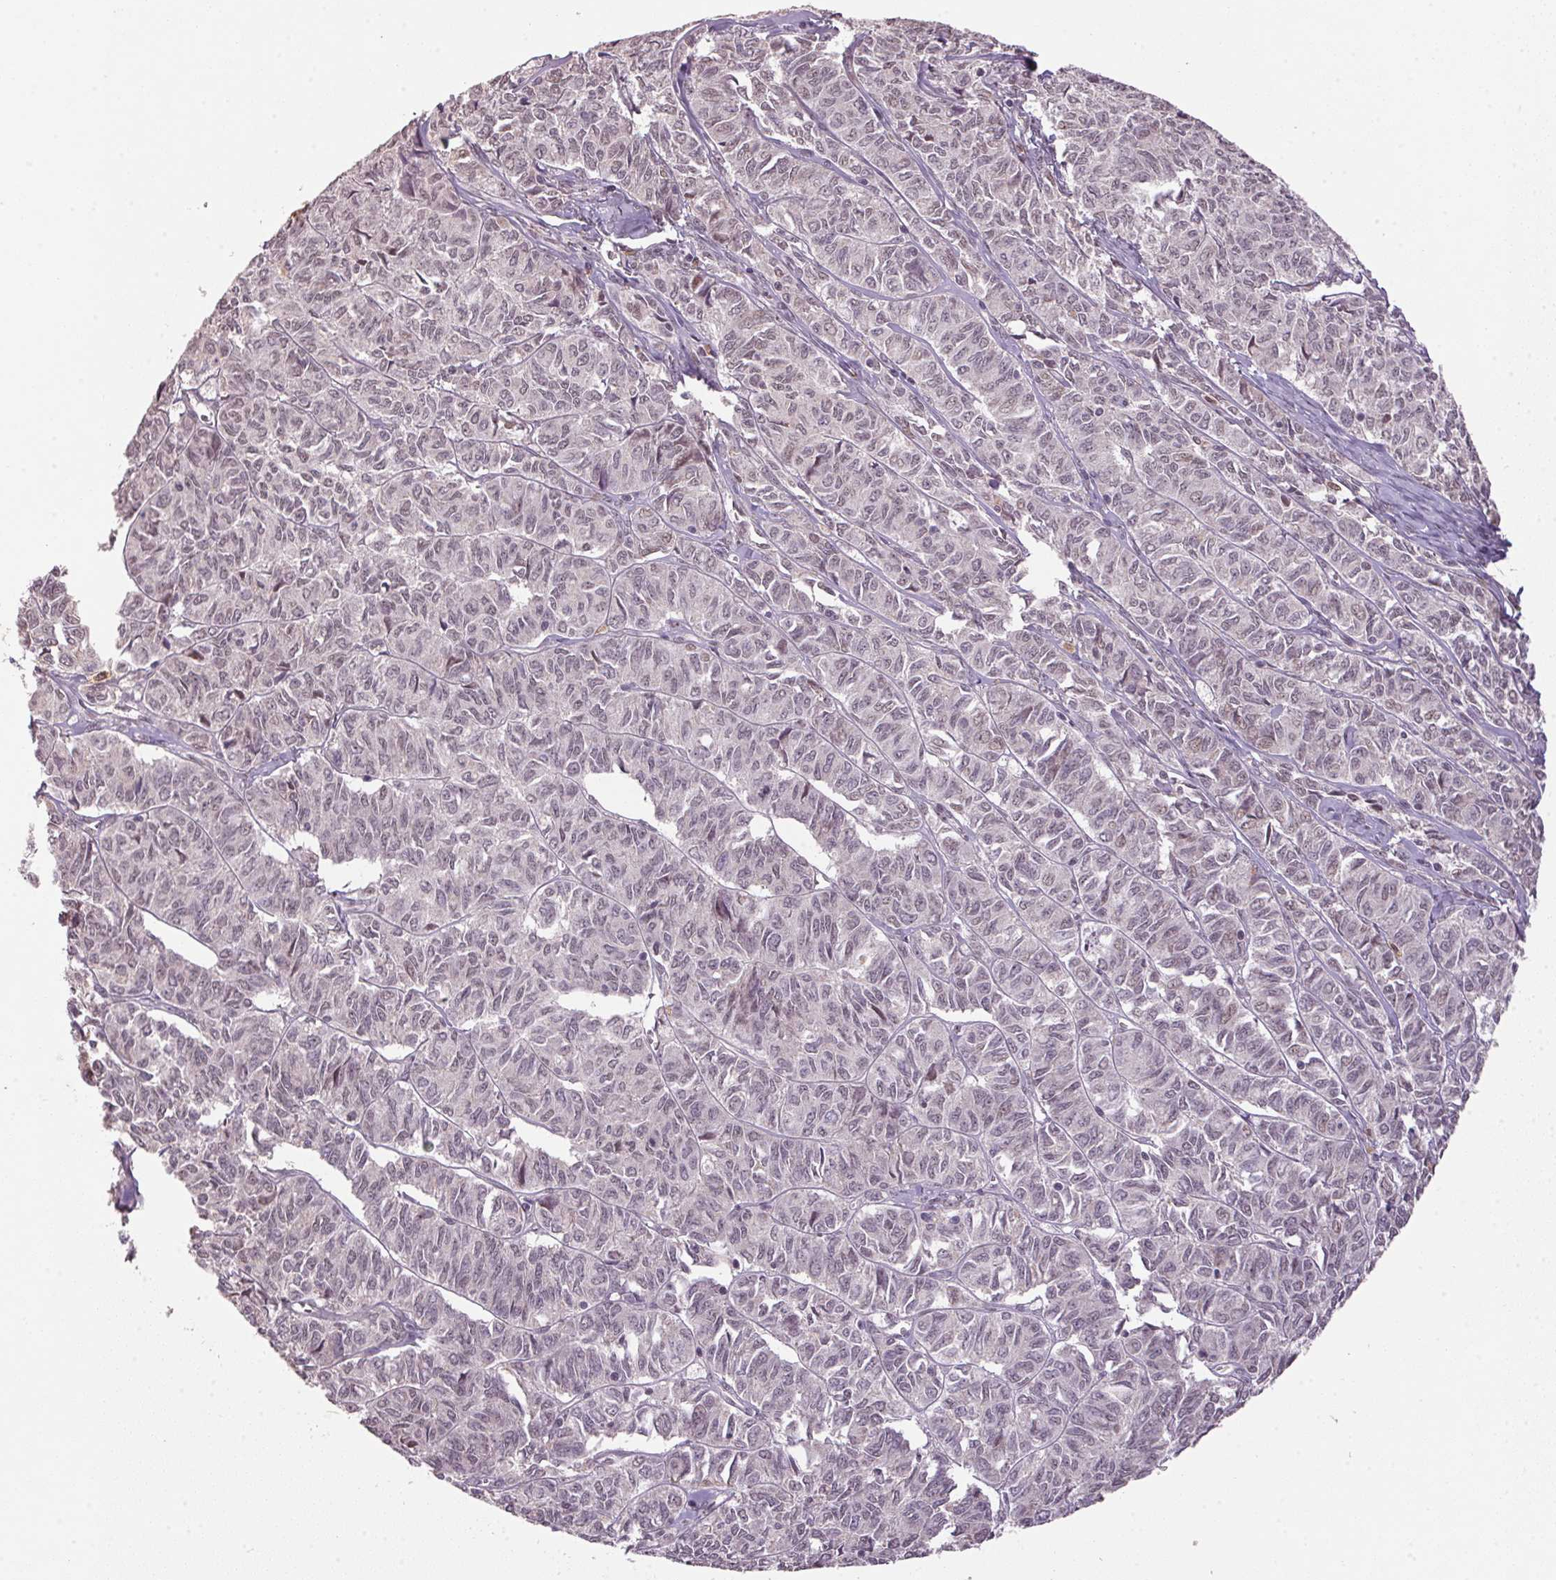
{"staining": {"intensity": "weak", "quantity": "25%-75%", "location": "nuclear"}, "tissue": "ovarian cancer", "cell_type": "Tumor cells", "image_type": "cancer", "snomed": [{"axis": "morphology", "description": "Carcinoma, endometroid"}, {"axis": "topography", "description": "Ovary"}], "caption": "IHC micrograph of human ovarian cancer (endometroid carcinoma) stained for a protein (brown), which exhibits low levels of weak nuclear staining in approximately 25%-75% of tumor cells.", "gene": "ZBTB4", "patient": {"sex": "female", "age": 80}}